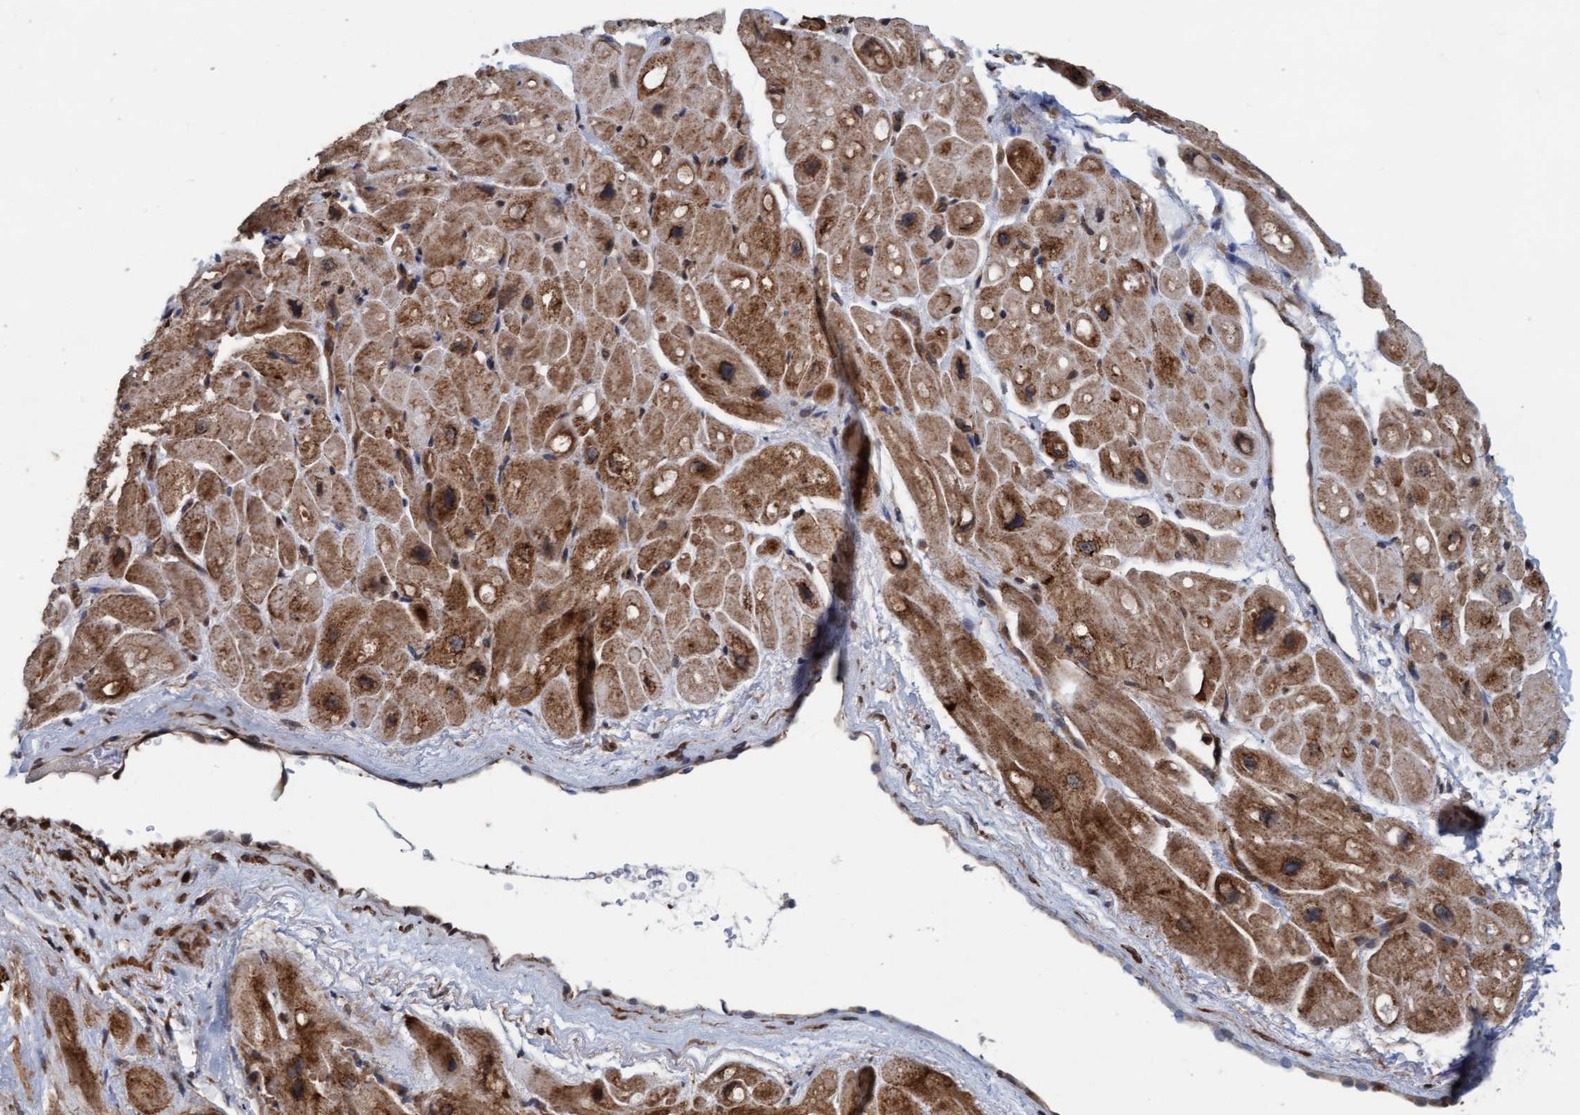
{"staining": {"intensity": "moderate", "quantity": "25%-75%", "location": "cytoplasmic/membranous"}, "tissue": "heart muscle", "cell_type": "Cardiomyocytes", "image_type": "normal", "snomed": [{"axis": "morphology", "description": "Normal tissue, NOS"}, {"axis": "topography", "description": "Heart"}], "caption": "High-magnification brightfield microscopy of unremarkable heart muscle stained with DAB (3,3'-diaminobenzidine) (brown) and counterstained with hematoxylin (blue). cardiomyocytes exhibit moderate cytoplasmic/membranous positivity is appreciated in approximately25%-75% of cells.", "gene": "FXR2", "patient": {"sex": "male", "age": 49}}